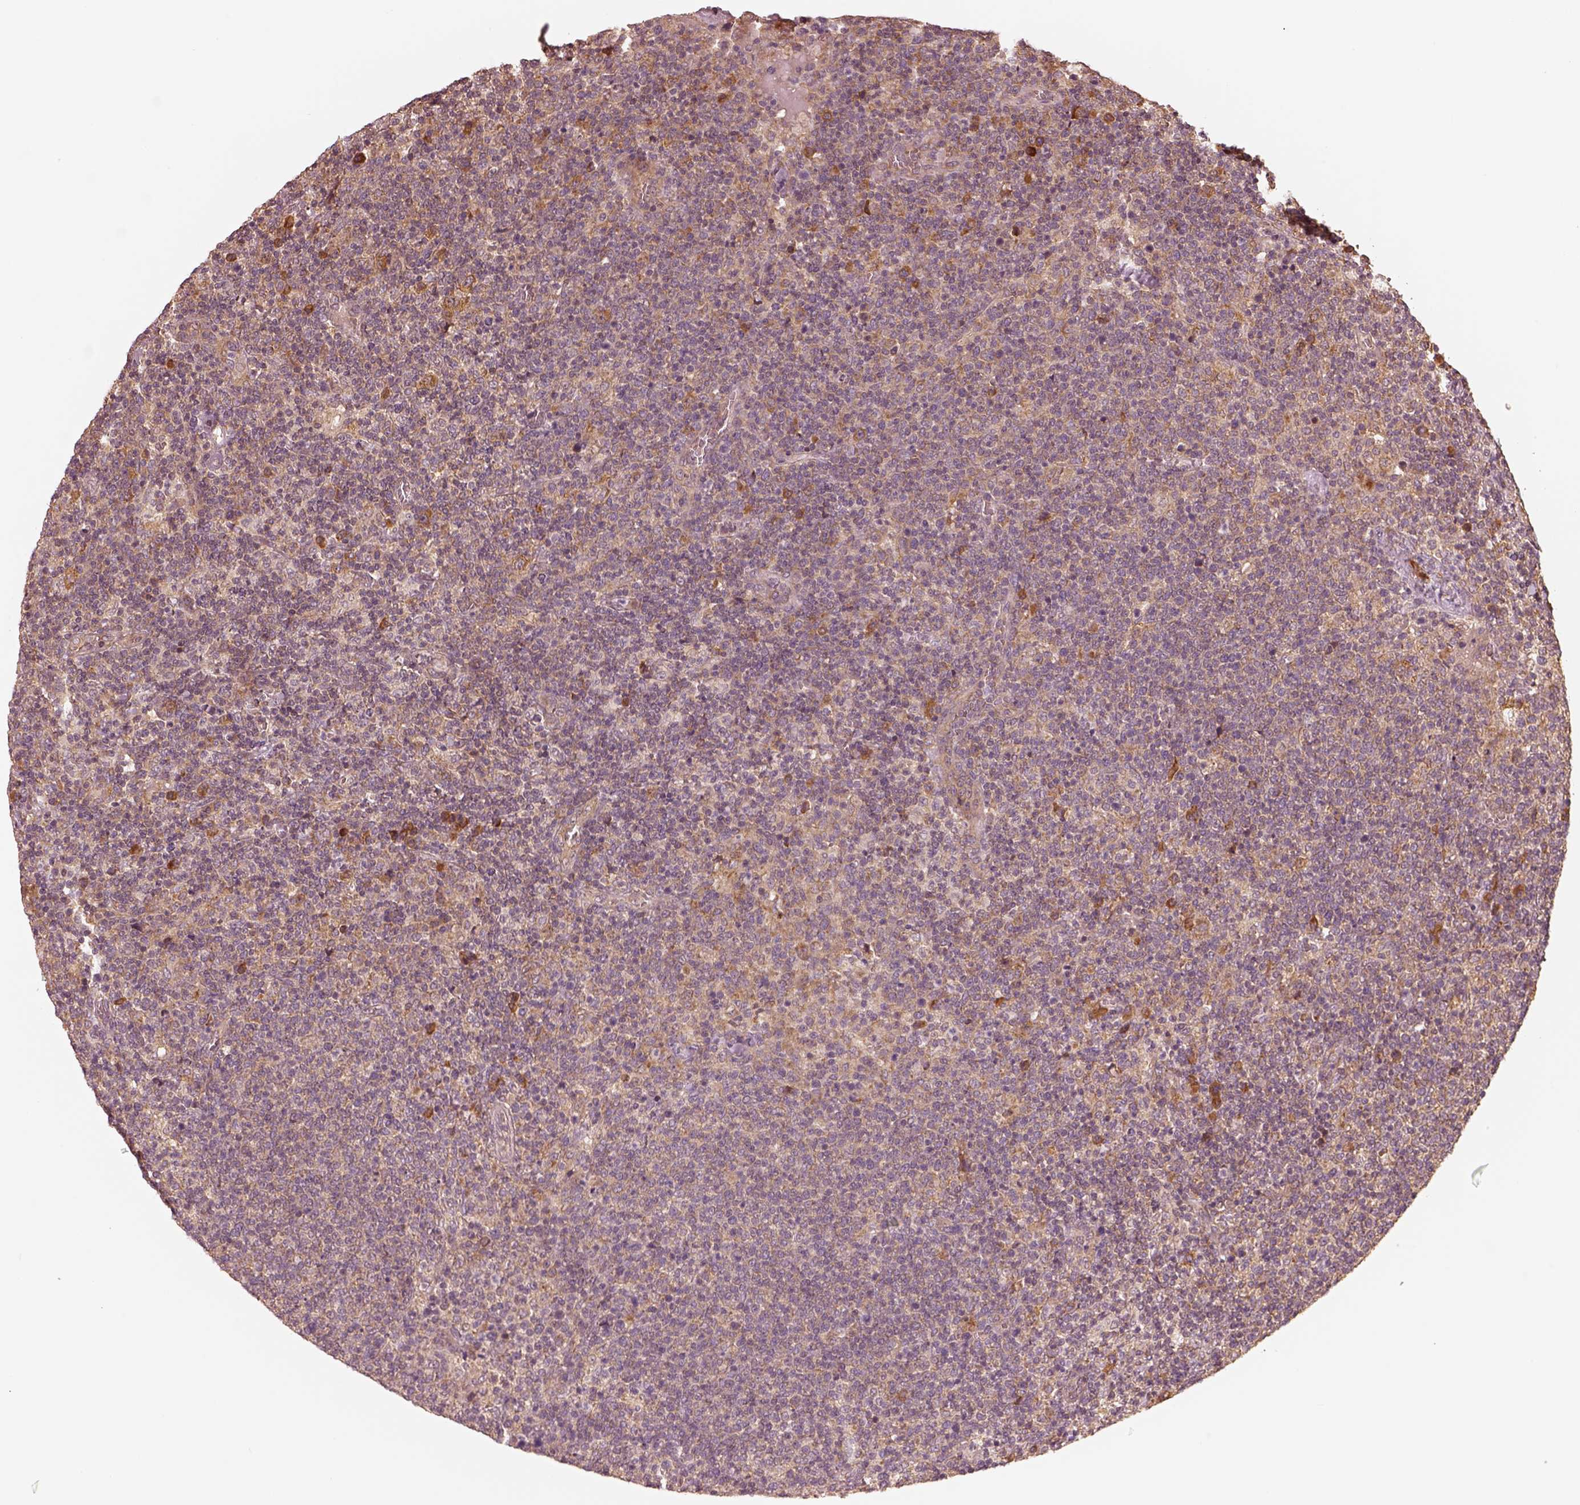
{"staining": {"intensity": "weak", "quantity": ">75%", "location": "cytoplasmic/membranous"}, "tissue": "lymphoma", "cell_type": "Tumor cells", "image_type": "cancer", "snomed": [{"axis": "morphology", "description": "Malignant lymphoma, non-Hodgkin's type, High grade"}, {"axis": "topography", "description": "Lymph node"}], "caption": "Weak cytoplasmic/membranous protein expression is present in approximately >75% of tumor cells in high-grade malignant lymphoma, non-Hodgkin's type.", "gene": "RPS5", "patient": {"sex": "male", "age": 61}}